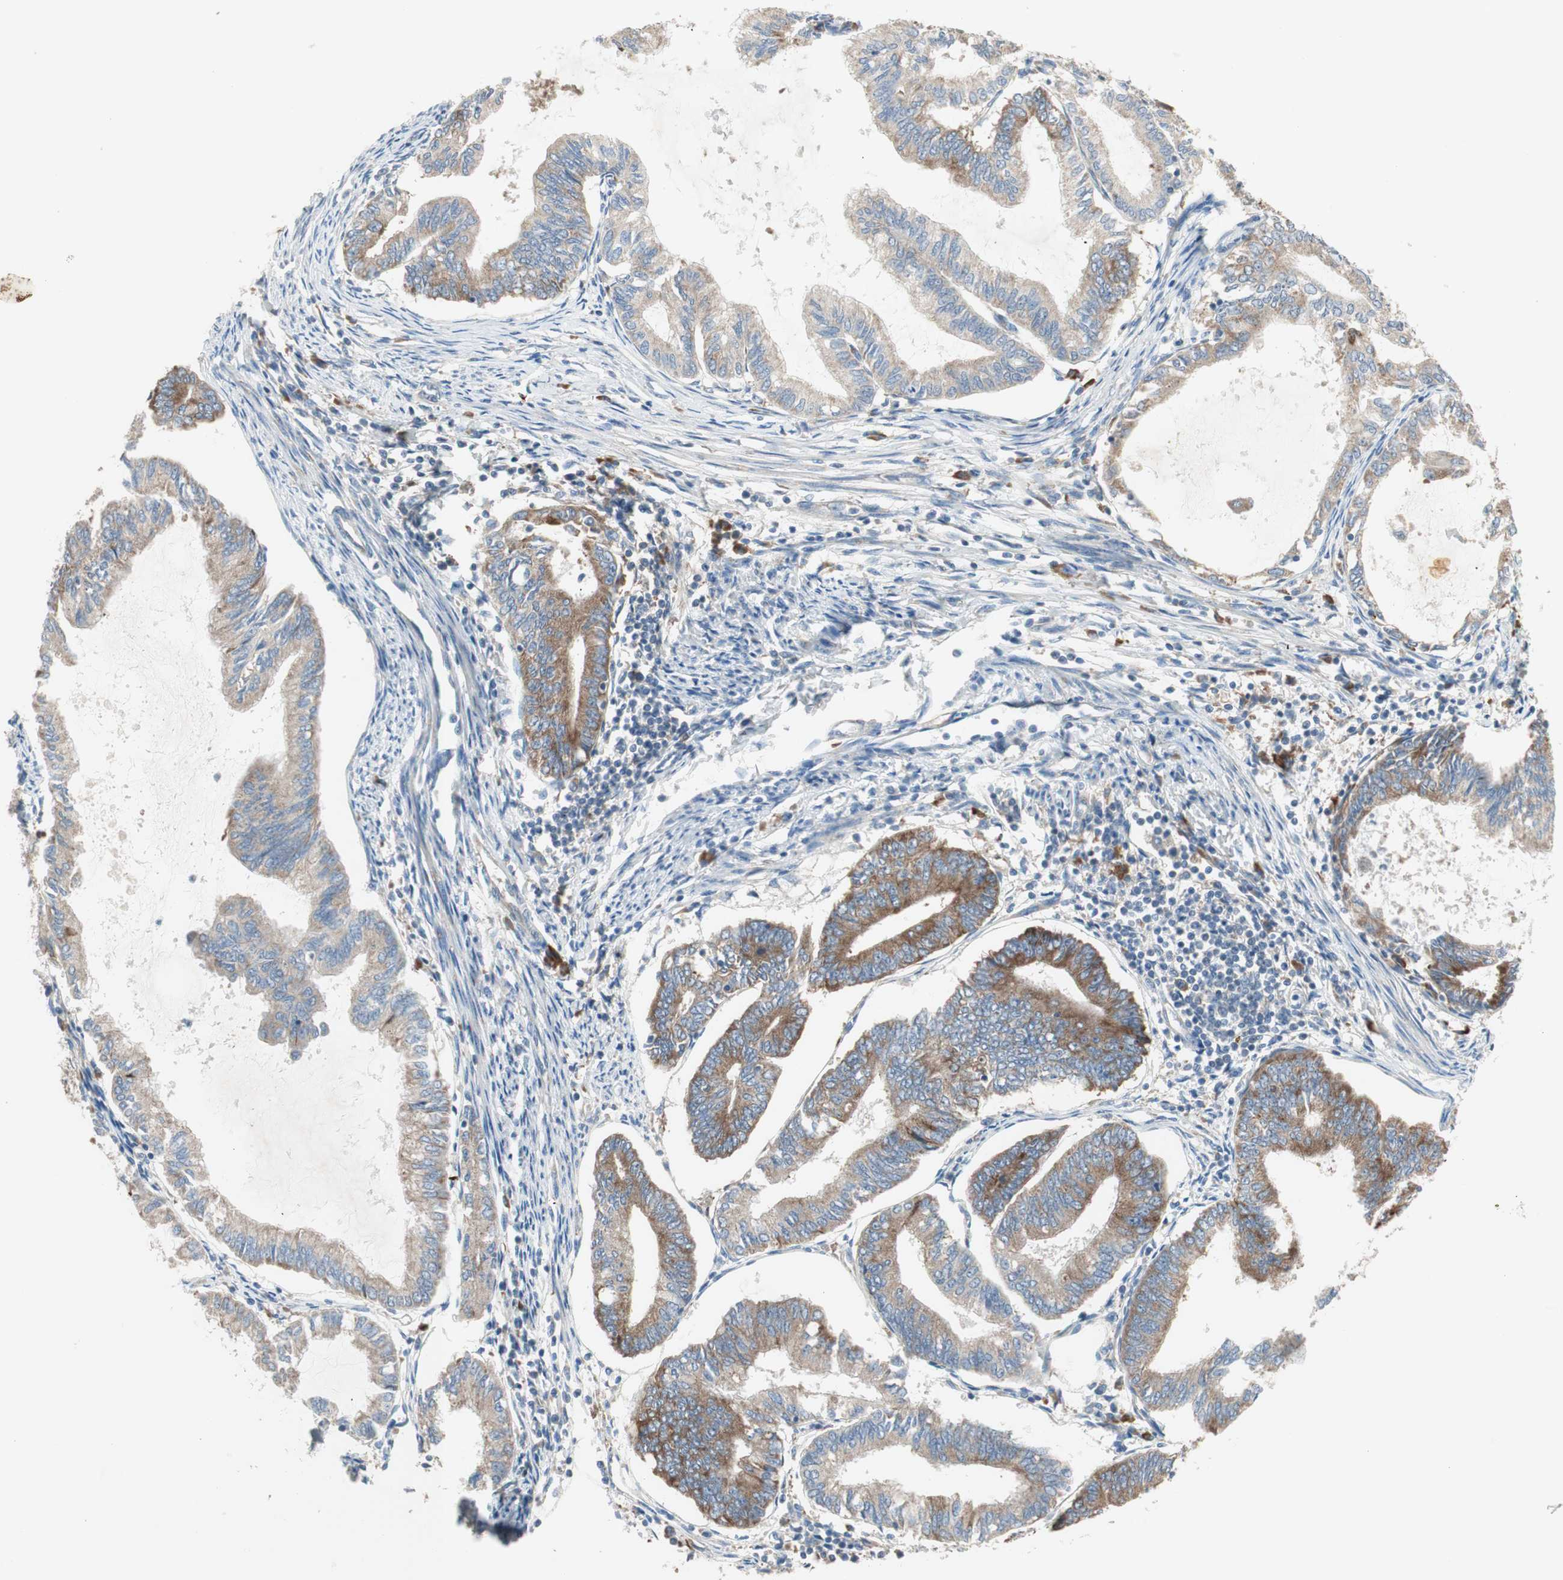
{"staining": {"intensity": "moderate", "quantity": ">75%", "location": "cytoplasmic/membranous"}, "tissue": "endometrial cancer", "cell_type": "Tumor cells", "image_type": "cancer", "snomed": [{"axis": "morphology", "description": "Adenocarcinoma, NOS"}, {"axis": "topography", "description": "Endometrium"}], "caption": "Immunohistochemistry (IHC) (DAB) staining of endometrial cancer displays moderate cytoplasmic/membranous protein positivity in approximately >75% of tumor cells.", "gene": "RPL23", "patient": {"sex": "female", "age": 86}}